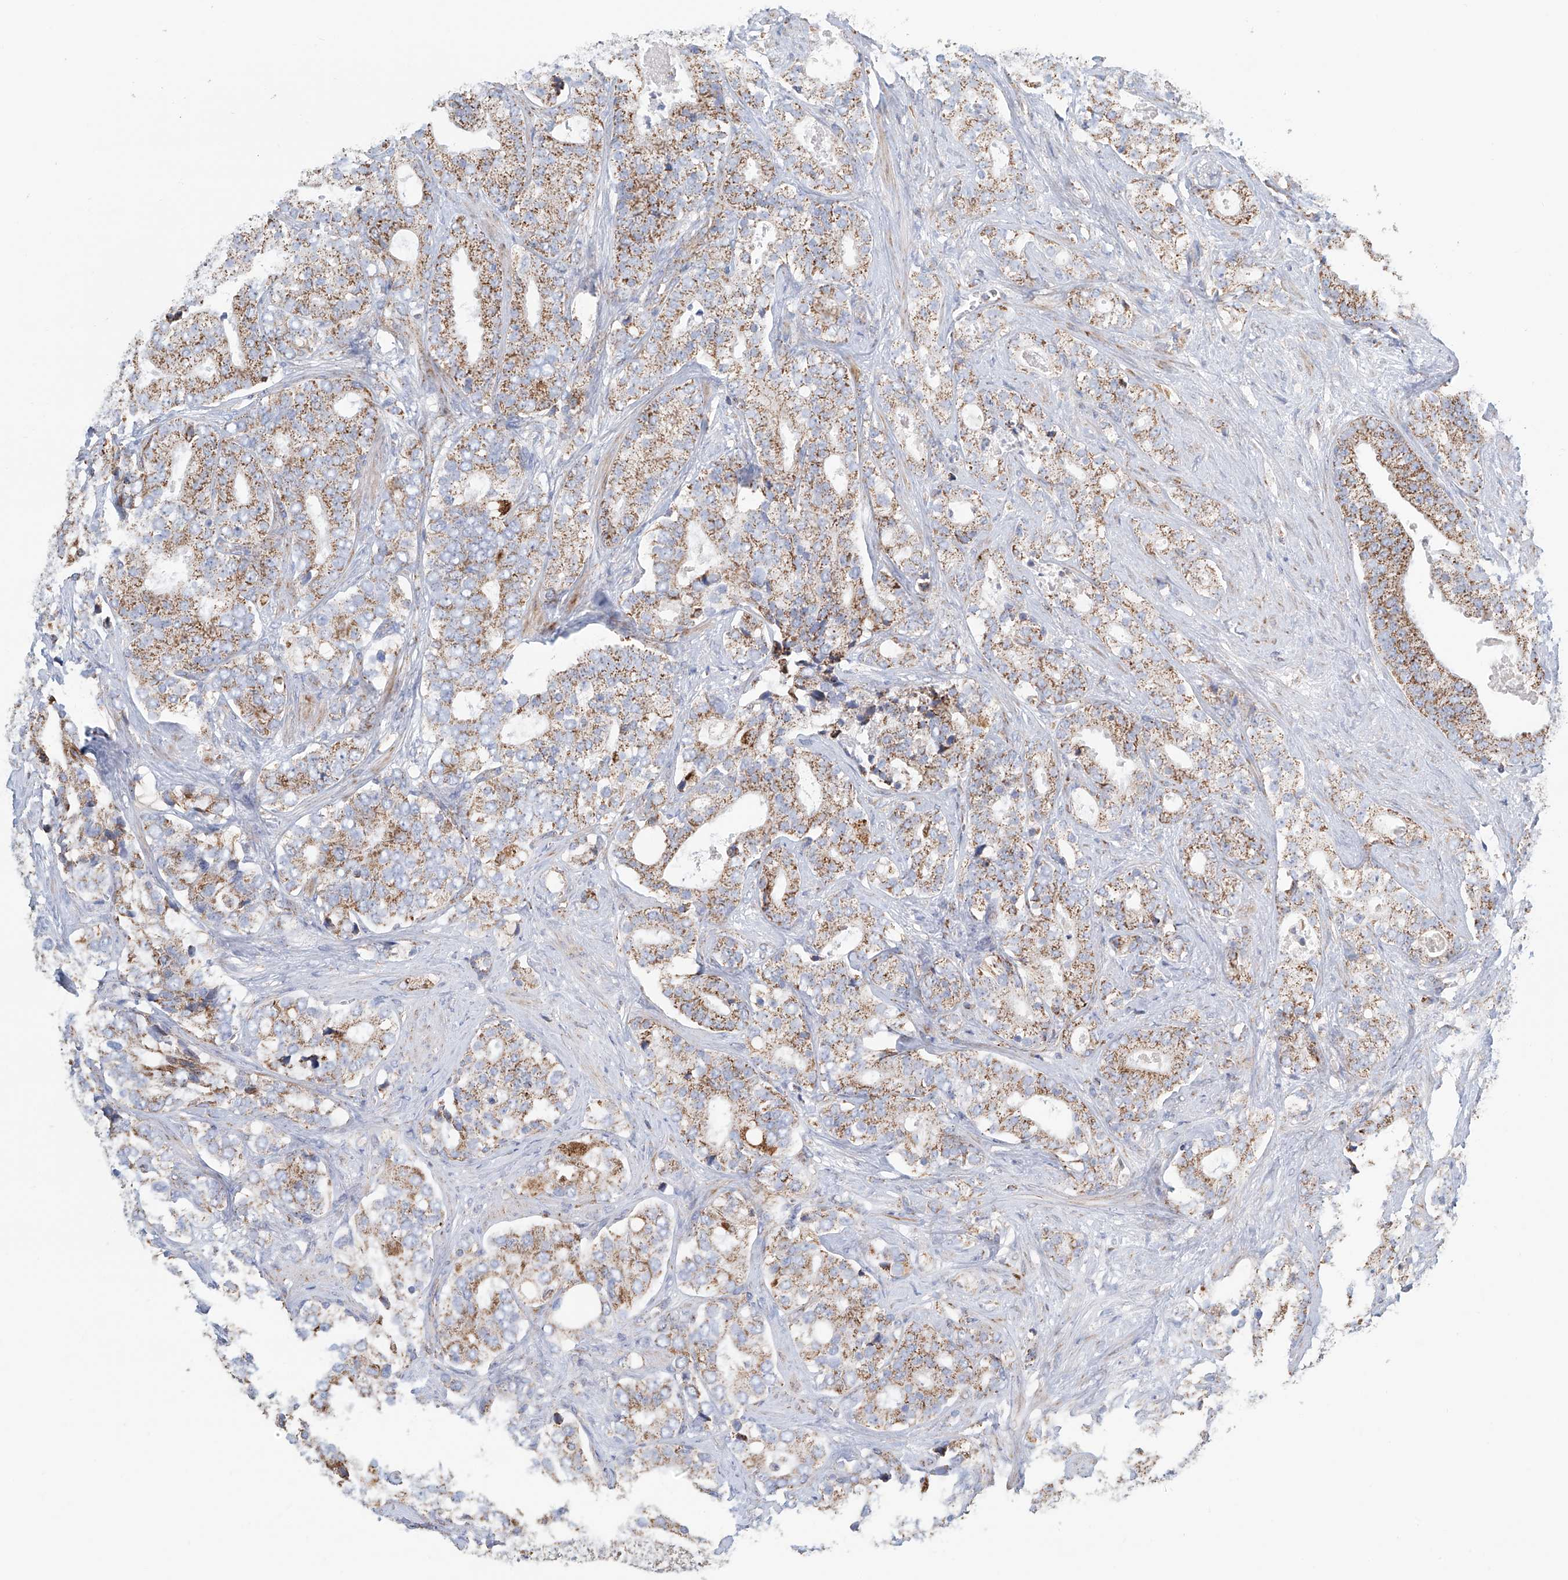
{"staining": {"intensity": "moderate", "quantity": ">75%", "location": "cytoplasmic/membranous"}, "tissue": "prostate cancer", "cell_type": "Tumor cells", "image_type": "cancer", "snomed": [{"axis": "morphology", "description": "Adenocarcinoma, High grade"}, {"axis": "topography", "description": "Prostate and seminal vesicle, NOS"}], "caption": "Human prostate cancer stained for a protein (brown) displays moderate cytoplasmic/membranous positive staining in approximately >75% of tumor cells.", "gene": "MCL1", "patient": {"sex": "male", "age": 67}}